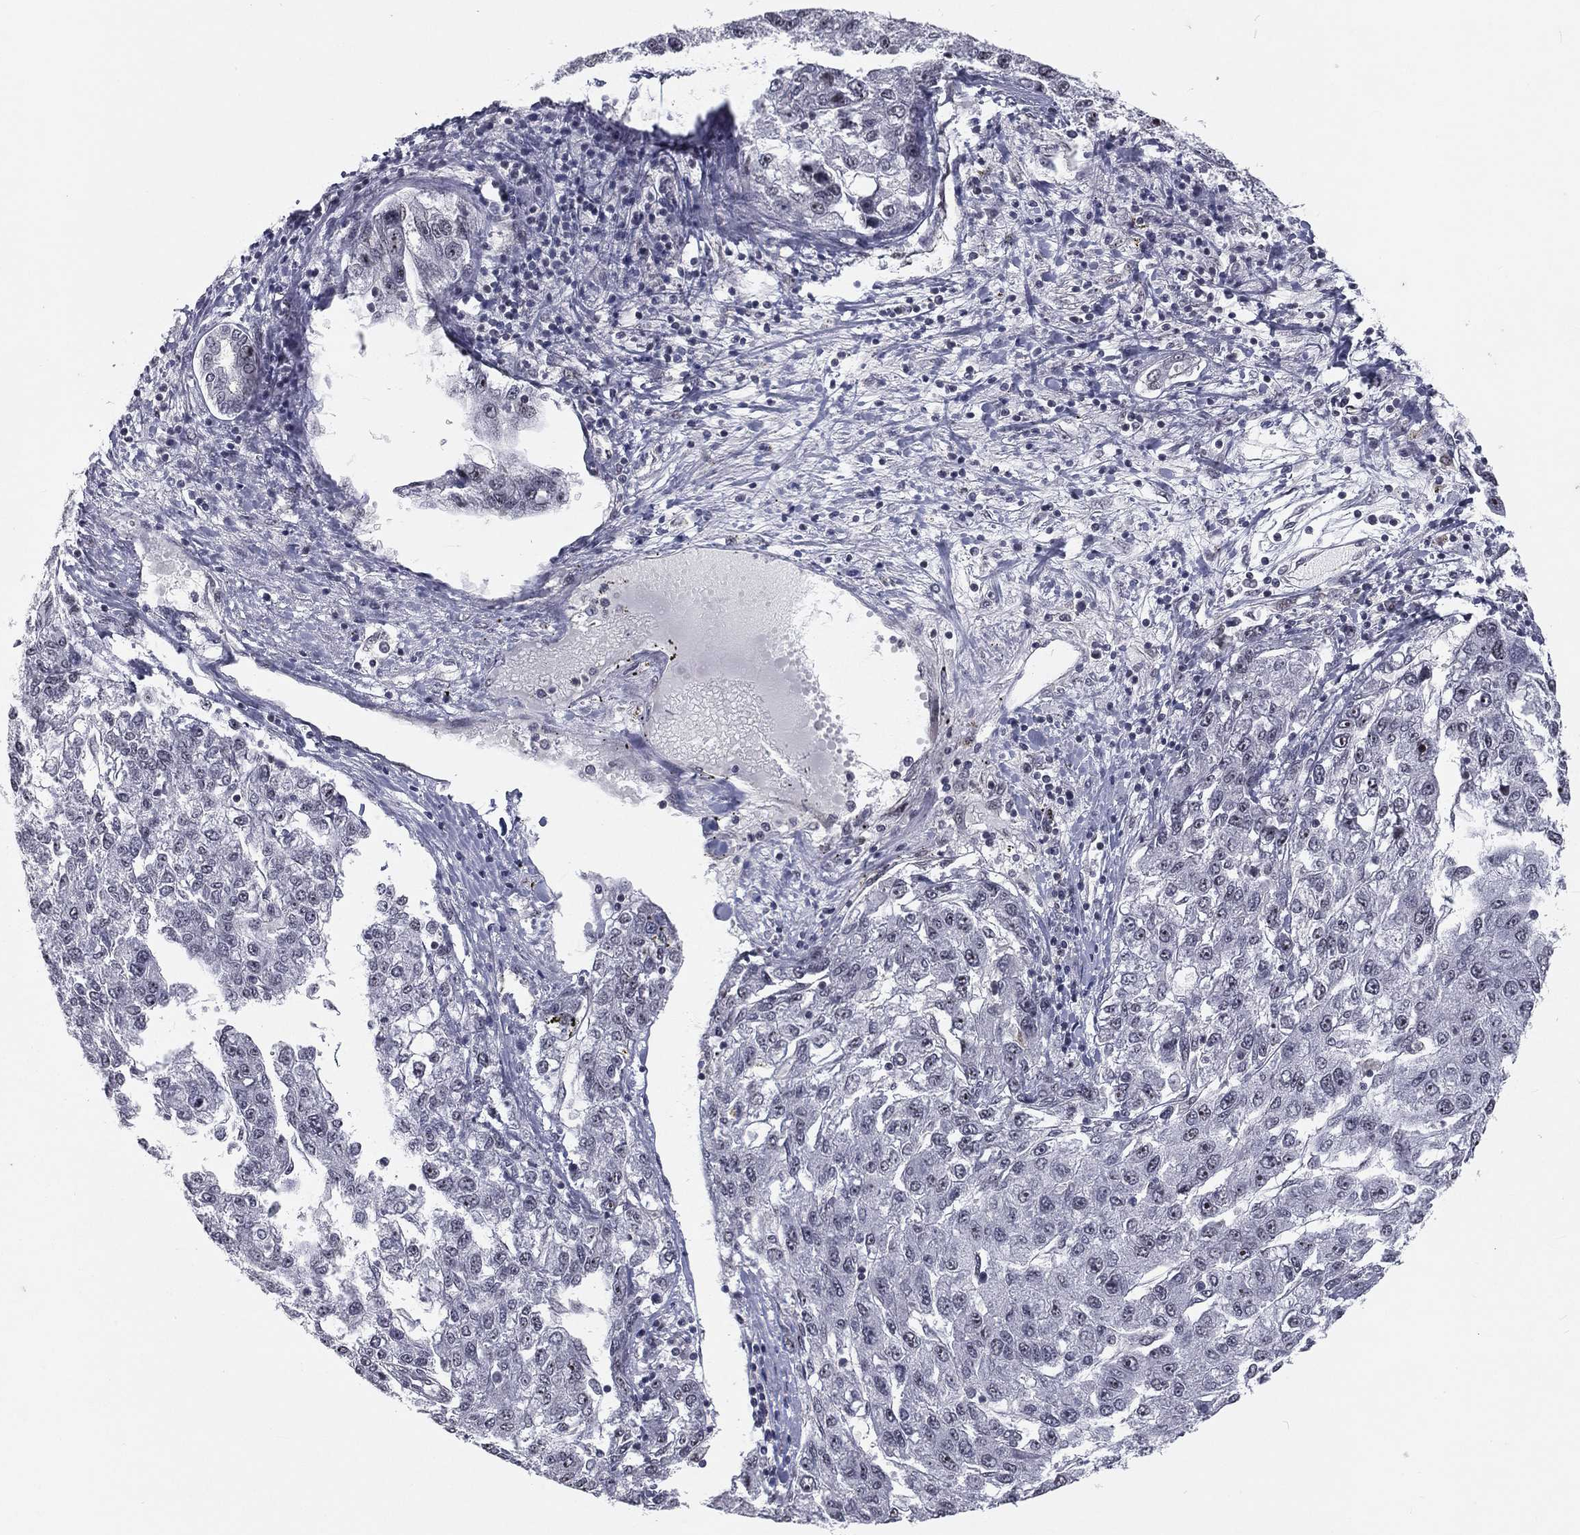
{"staining": {"intensity": "negative", "quantity": "none", "location": "none"}, "tissue": "liver cancer", "cell_type": "Tumor cells", "image_type": "cancer", "snomed": [{"axis": "morphology", "description": "Carcinoma, Hepatocellular, NOS"}, {"axis": "topography", "description": "Liver"}], "caption": "High magnification brightfield microscopy of hepatocellular carcinoma (liver) stained with DAB (brown) and counterstained with hematoxylin (blue): tumor cells show no significant expression.", "gene": "MORC2", "patient": {"sex": "male", "age": 56}}